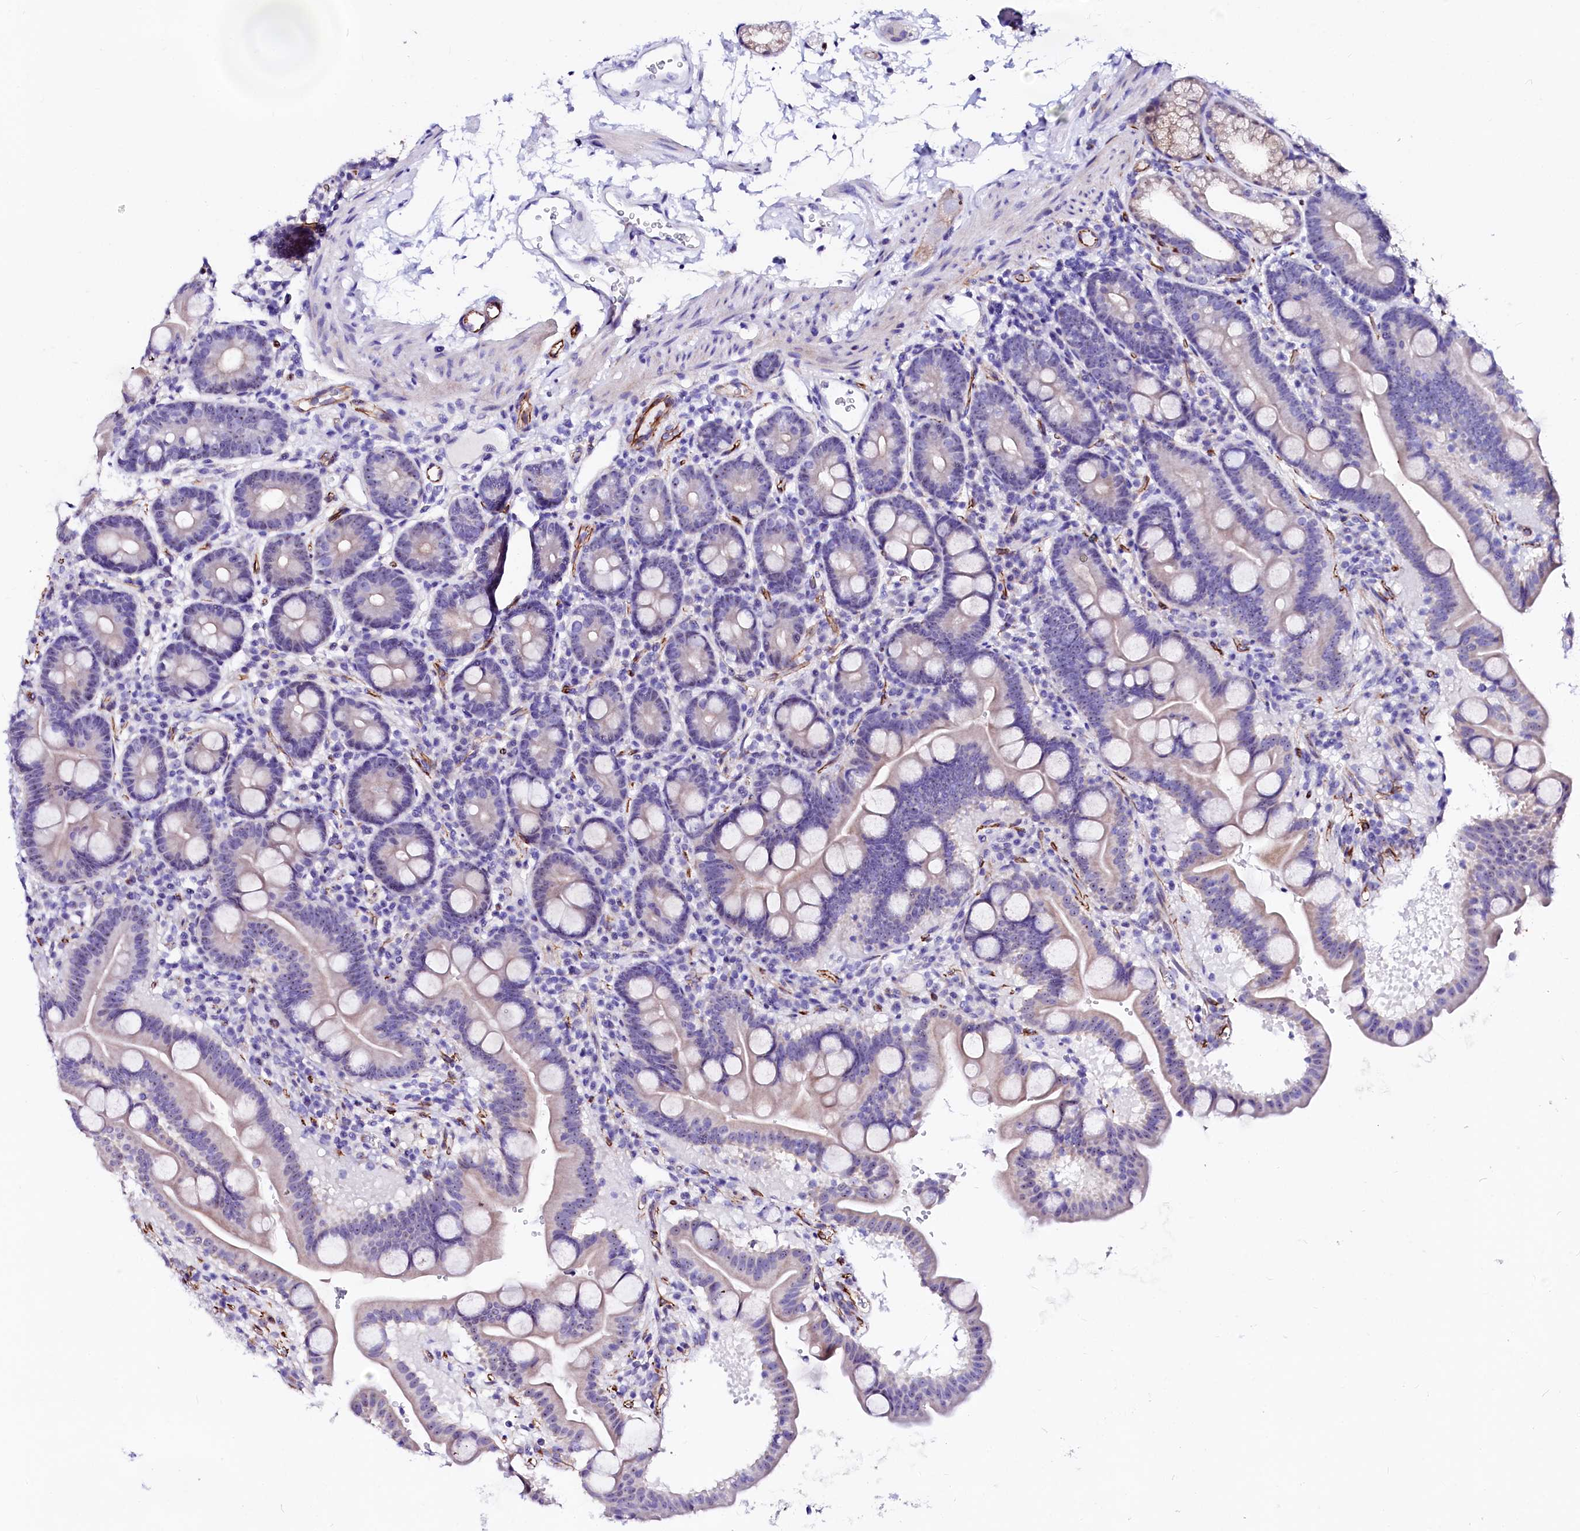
{"staining": {"intensity": "negative", "quantity": "none", "location": "none"}, "tissue": "duodenum", "cell_type": "Glandular cells", "image_type": "normal", "snomed": [{"axis": "morphology", "description": "Normal tissue, NOS"}, {"axis": "topography", "description": "Duodenum"}], "caption": "DAB immunohistochemical staining of benign duodenum reveals no significant expression in glandular cells. Brightfield microscopy of immunohistochemistry (IHC) stained with DAB (brown) and hematoxylin (blue), captured at high magnification.", "gene": "SFR1", "patient": {"sex": "male", "age": 54}}